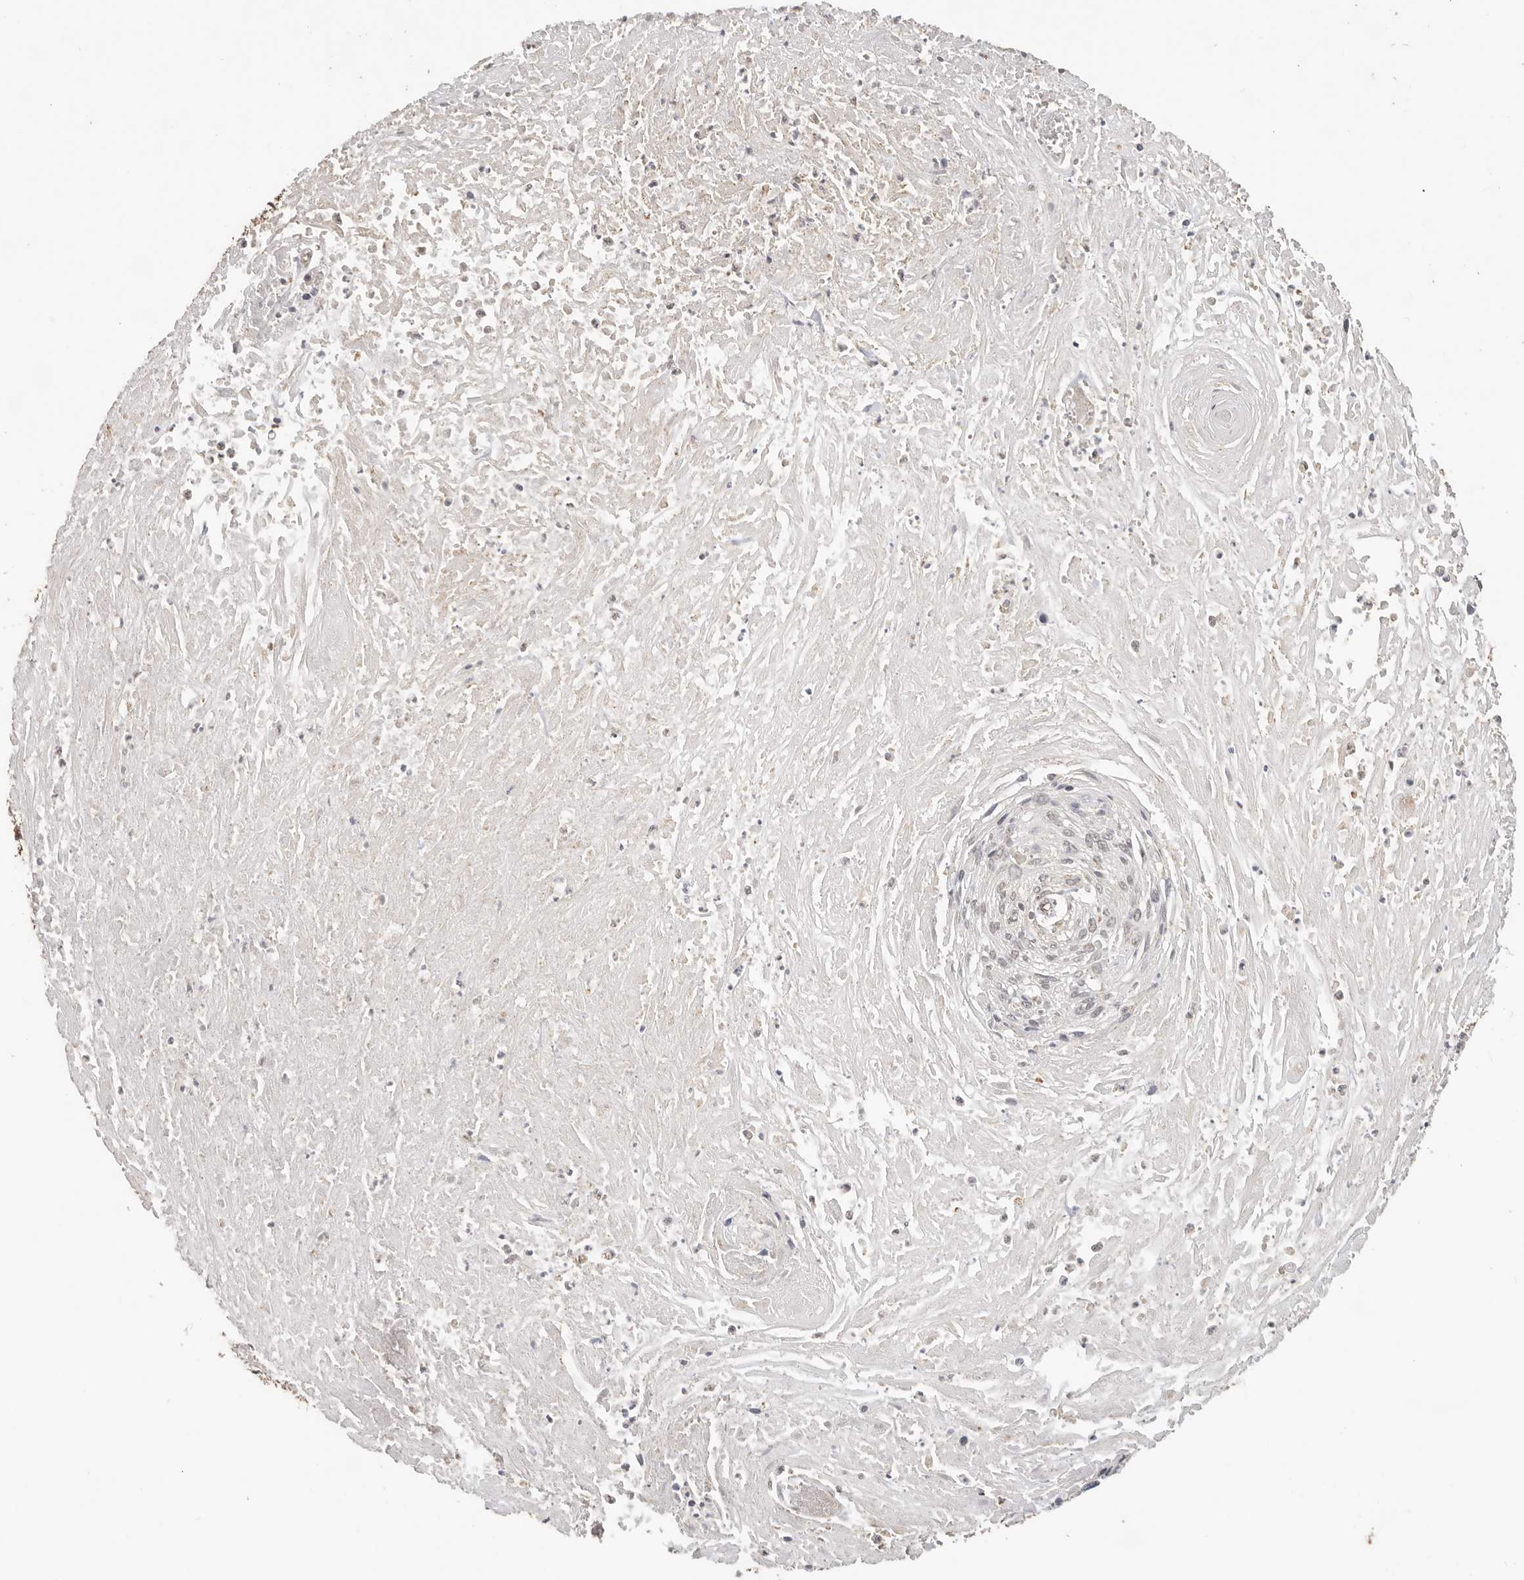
{"staining": {"intensity": "weak", "quantity": "<25%", "location": "cytoplasmic/membranous"}, "tissue": "cervical cancer", "cell_type": "Tumor cells", "image_type": "cancer", "snomed": [{"axis": "morphology", "description": "Squamous cell carcinoma, NOS"}, {"axis": "topography", "description": "Cervix"}], "caption": "The histopathology image exhibits no staining of tumor cells in squamous cell carcinoma (cervical).", "gene": "NDUFB11", "patient": {"sex": "female", "age": 51}}